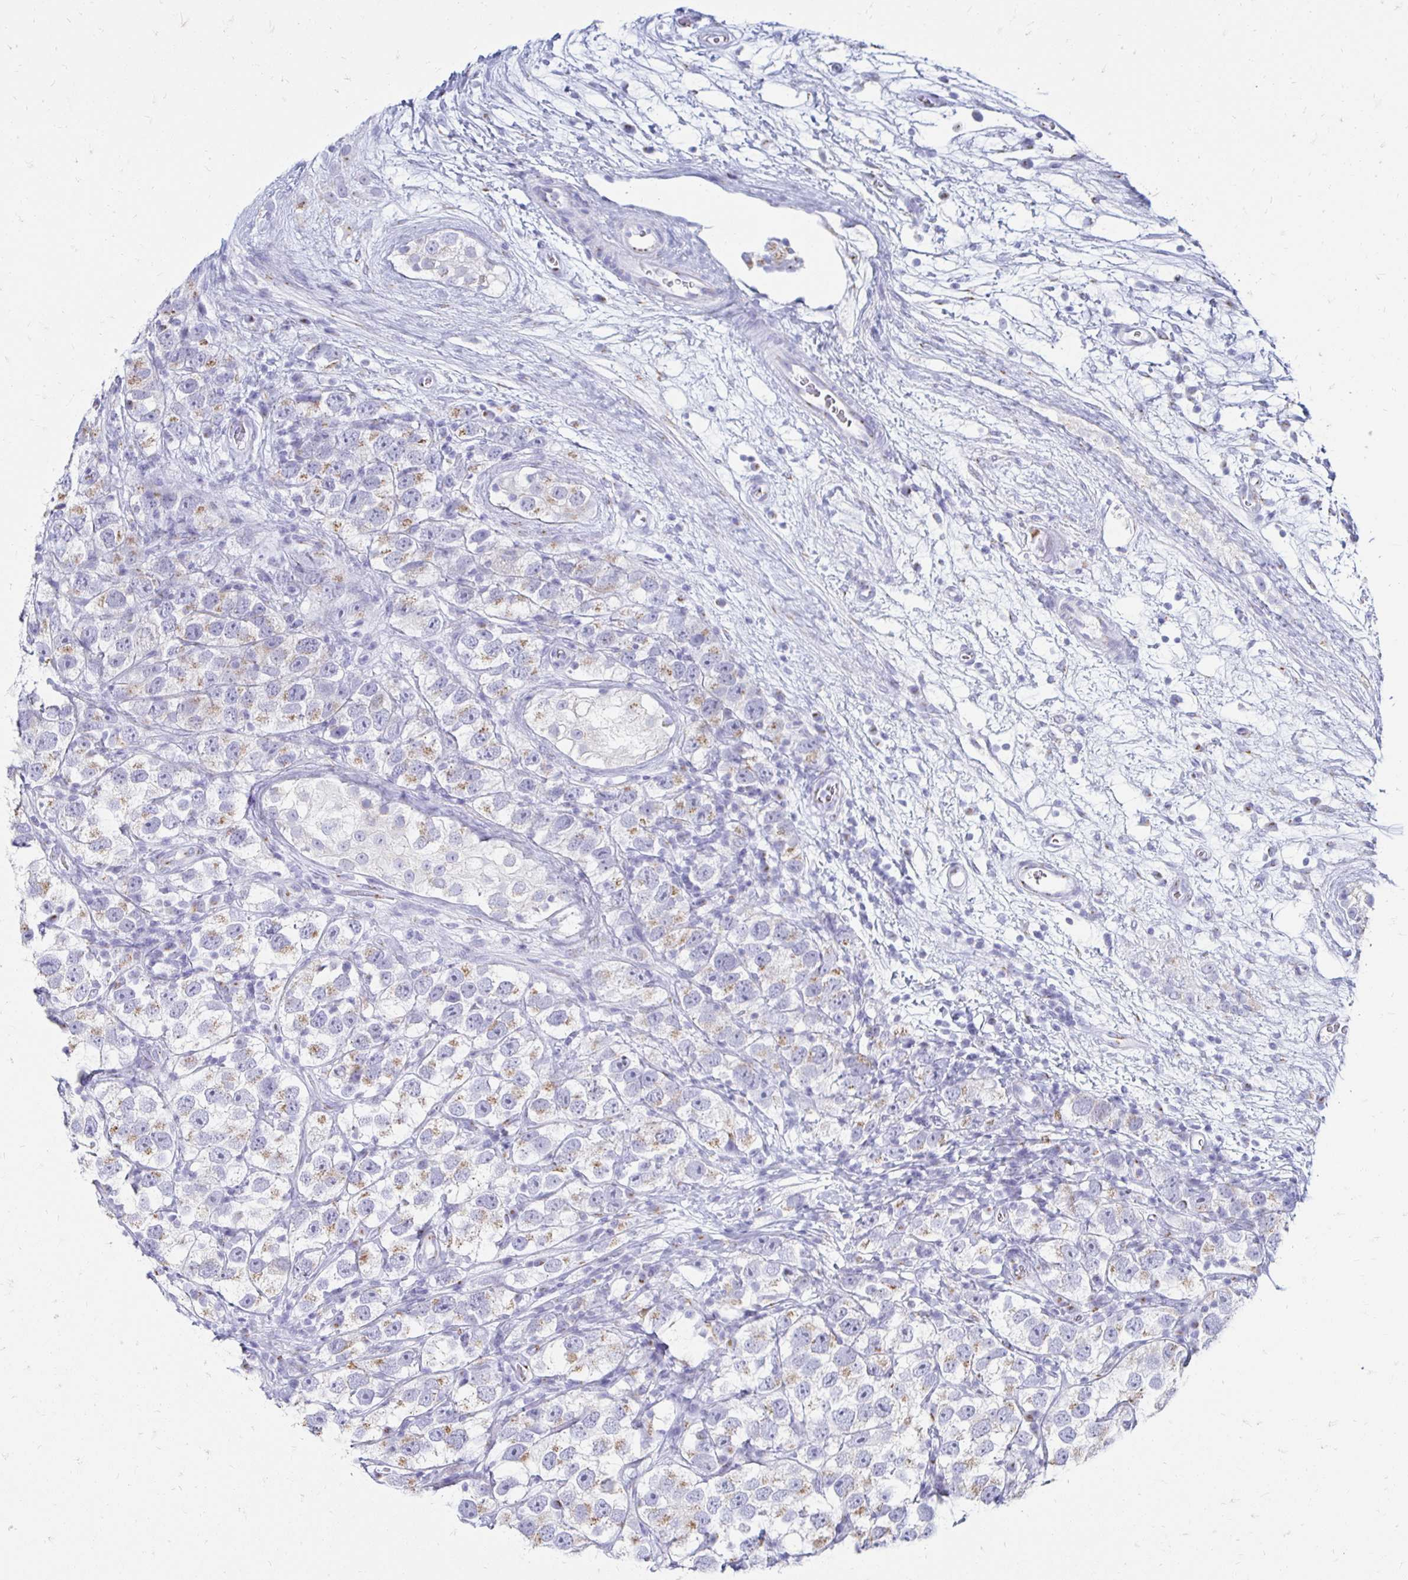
{"staining": {"intensity": "weak", "quantity": "25%-75%", "location": "cytoplasmic/membranous"}, "tissue": "testis cancer", "cell_type": "Tumor cells", "image_type": "cancer", "snomed": [{"axis": "morphology", "description": "Seminoma, NOS"}, {"axis": "topography", "description": "Testis"}], "caption": "IHC histopathology image of human testis seminoma stained for a protein (brown), which exhibits low levels of weak cytoplasmic/membranous staining in about 25%-75% of tumor cells.", "gene": "PAGE4", "patient": {"sex": "male", "age": 26}}